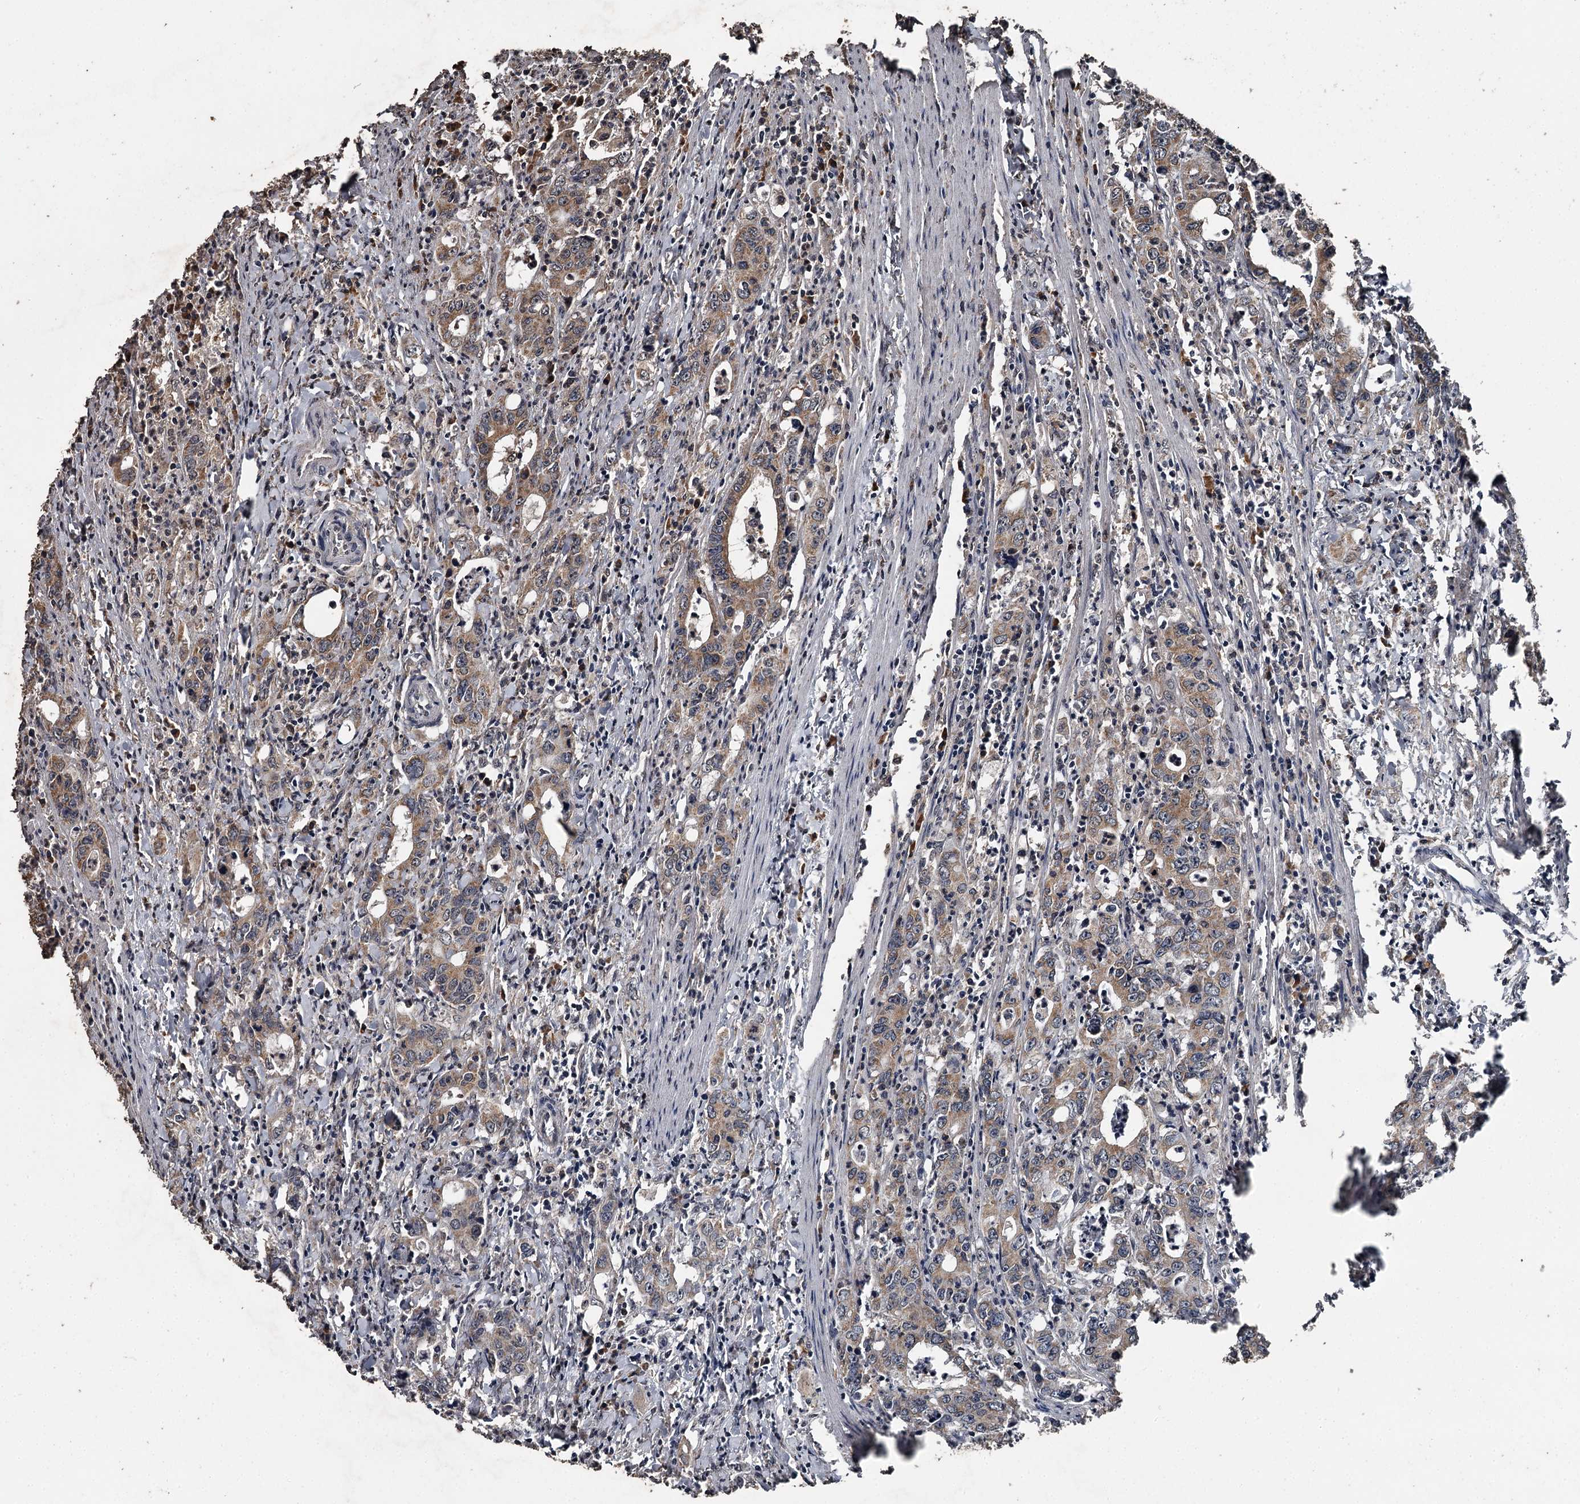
{"staining": {"intensity": "moderate", "quantity": ">75%", "location": "cytoplasmic/membranous"}, "tissue": "colorectal cancer", "cell_type": "Tumor cells", "image_type": "cancer", "snomed": [{"axis": "morphology", "description": "Adenocarcinoma, NOS"}, {"axis": "topography", "description": "Colon"}], "caption": "Colorectal cancer stained with a protein marker demonstrates moderate staining in tumor cells.", "gene": "WIPI1", "patient": {"sex": "female", "age": 75}}